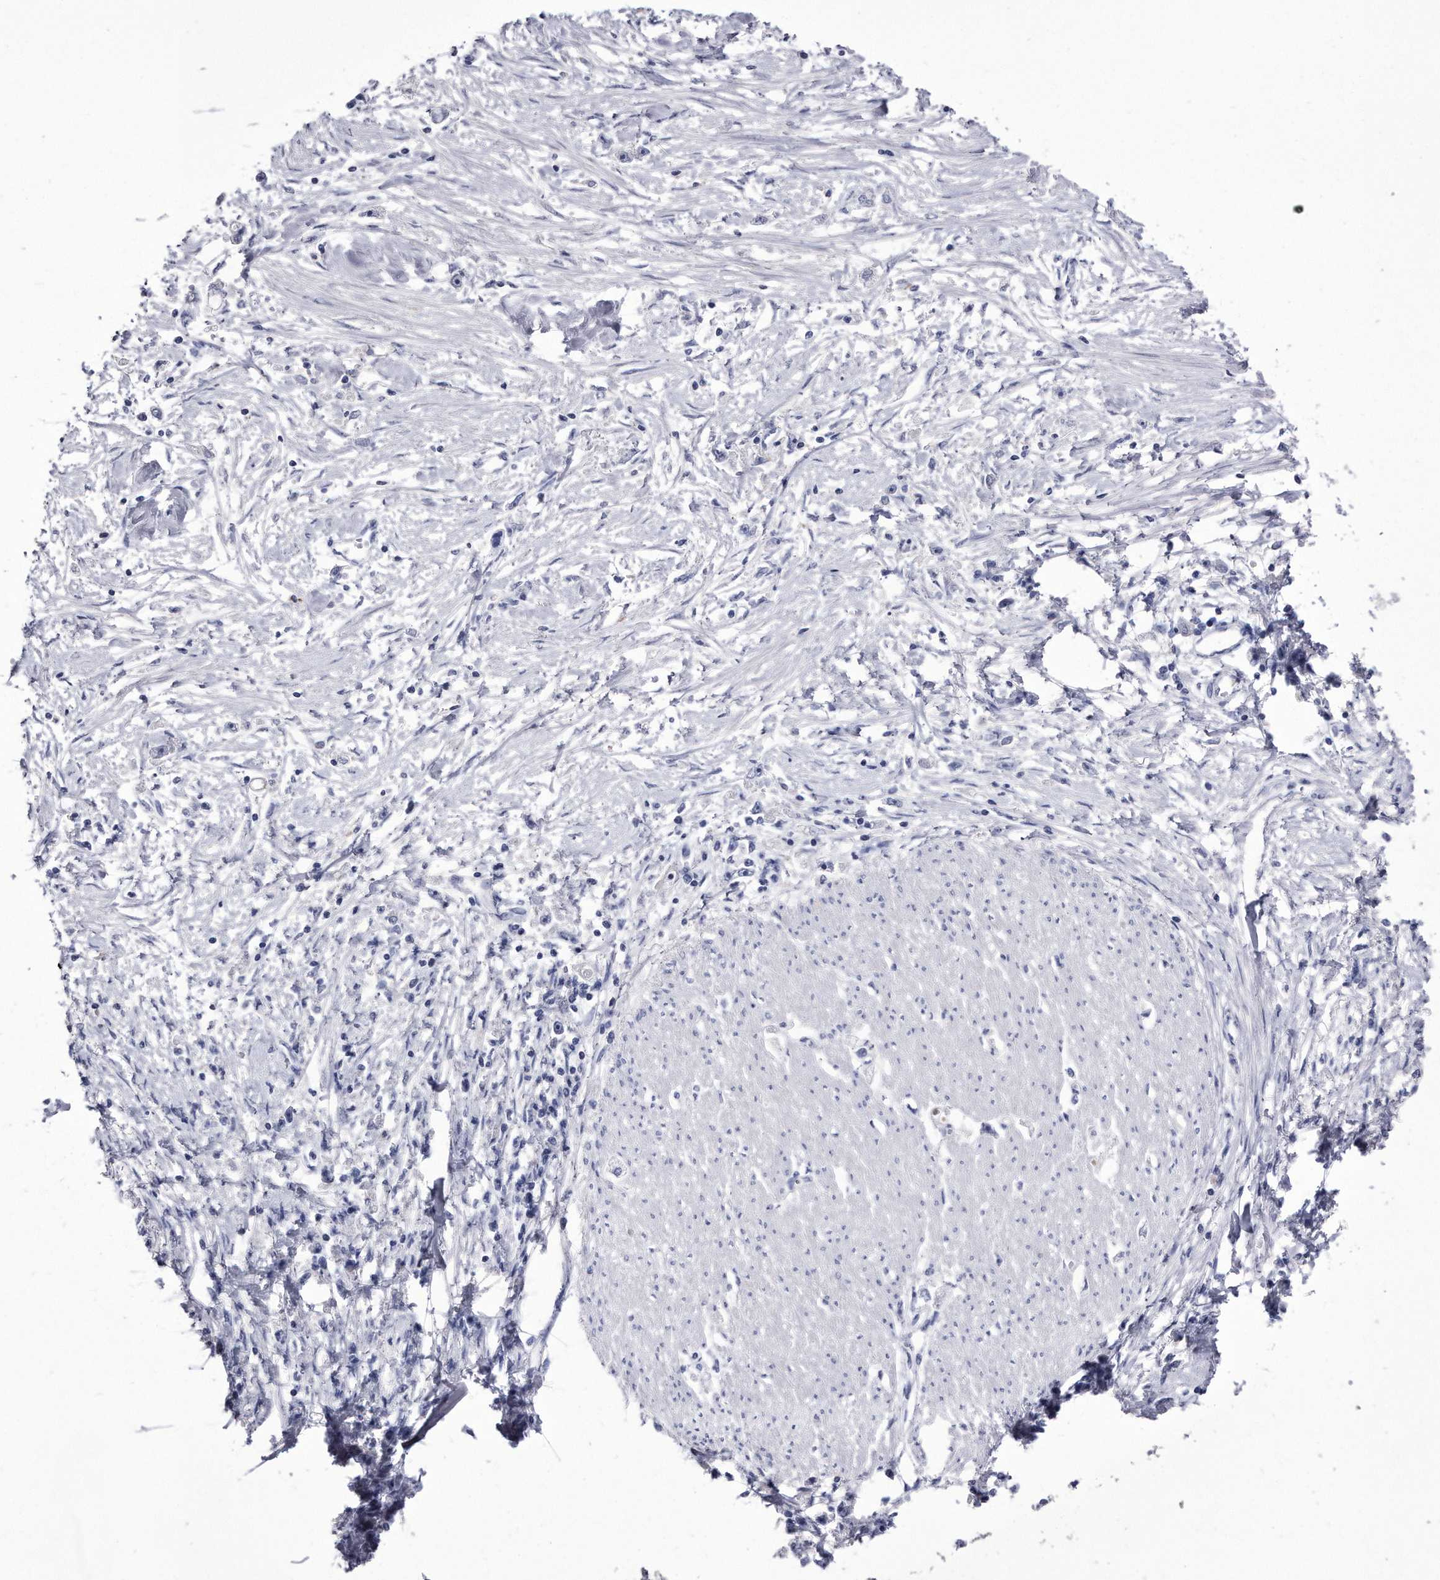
{"staining": {"intensity": "negative", "quantity": "none", "location": "none"}, "tissue": "stomach cancer", "cell_type": "Tumor cells", "image_type": "cancer", "snomed": [{"axis": "morphology", "description": "Adenocarcinoma, NOS"}, {"axis": "topography", "description": "Stomach"}], "caption": "The micrograph exhibits no staining of tumor cells in adenocarcinoma (stomach).", "gene": "KCTD8", "patient": {"sex": "female", "age": 59}}